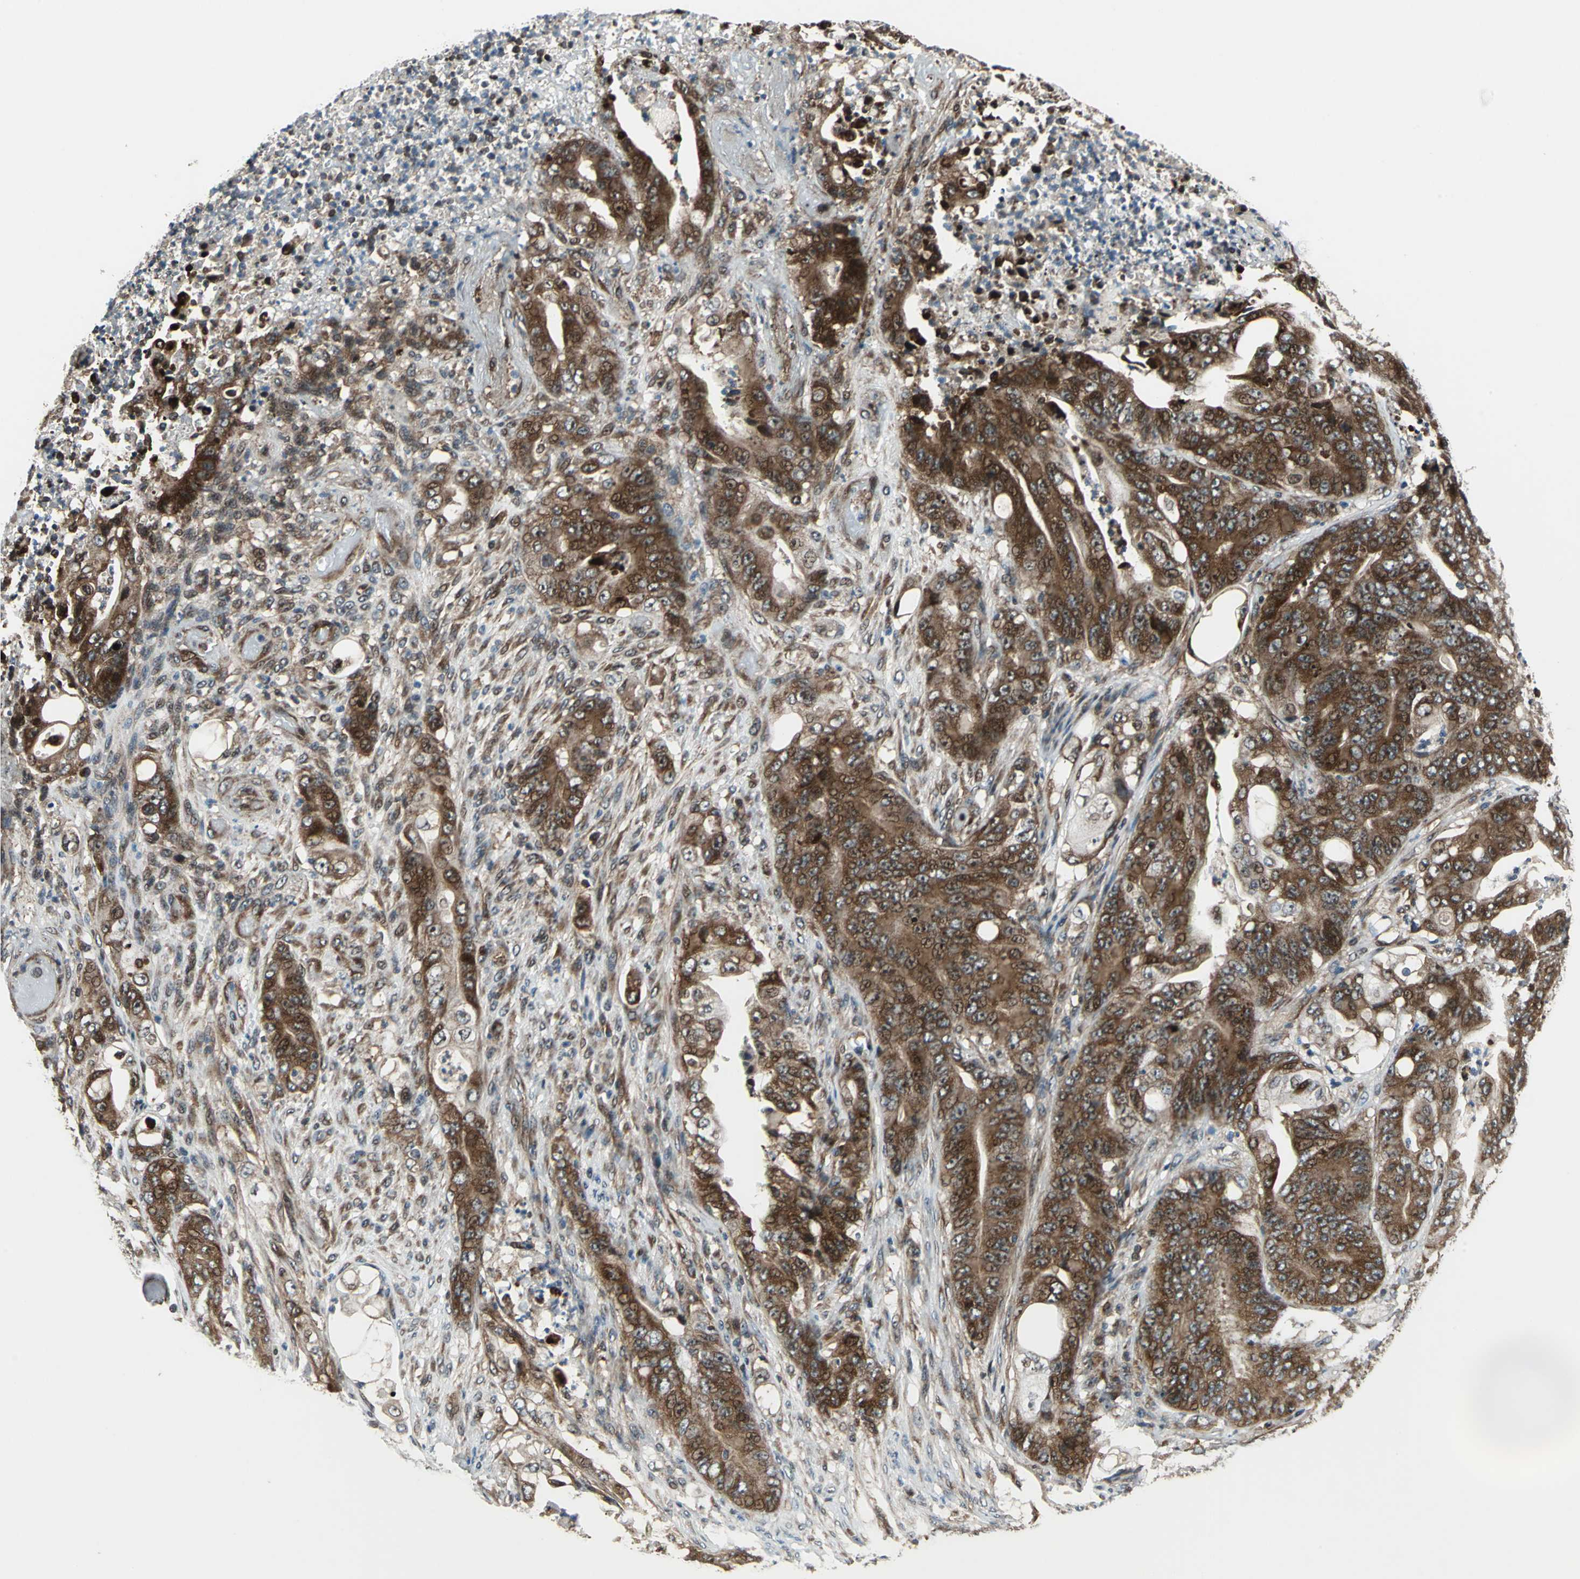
{"staining": {"intensity": "strong", "quantity": ">75%", "location": "cytoplasmic/membranous"}, "tissue": "stomach cancer", "cell_type": "Tumor cells", "image_type": "cancer", "snomed": [{"axis": "morphology", "description": "Adenocarcinoma, NOS"}, {"axis": "topography", "description": "Stomach"}], "caption": "Immunohistochemistry (IHC) (DAB) staining of stomach cancer displays strong cytoplasmic/membranous protein positivity in approximately >75% of tumor cells.", "gene": "AATF", "patient": {"sex": "female", "age": 73}}